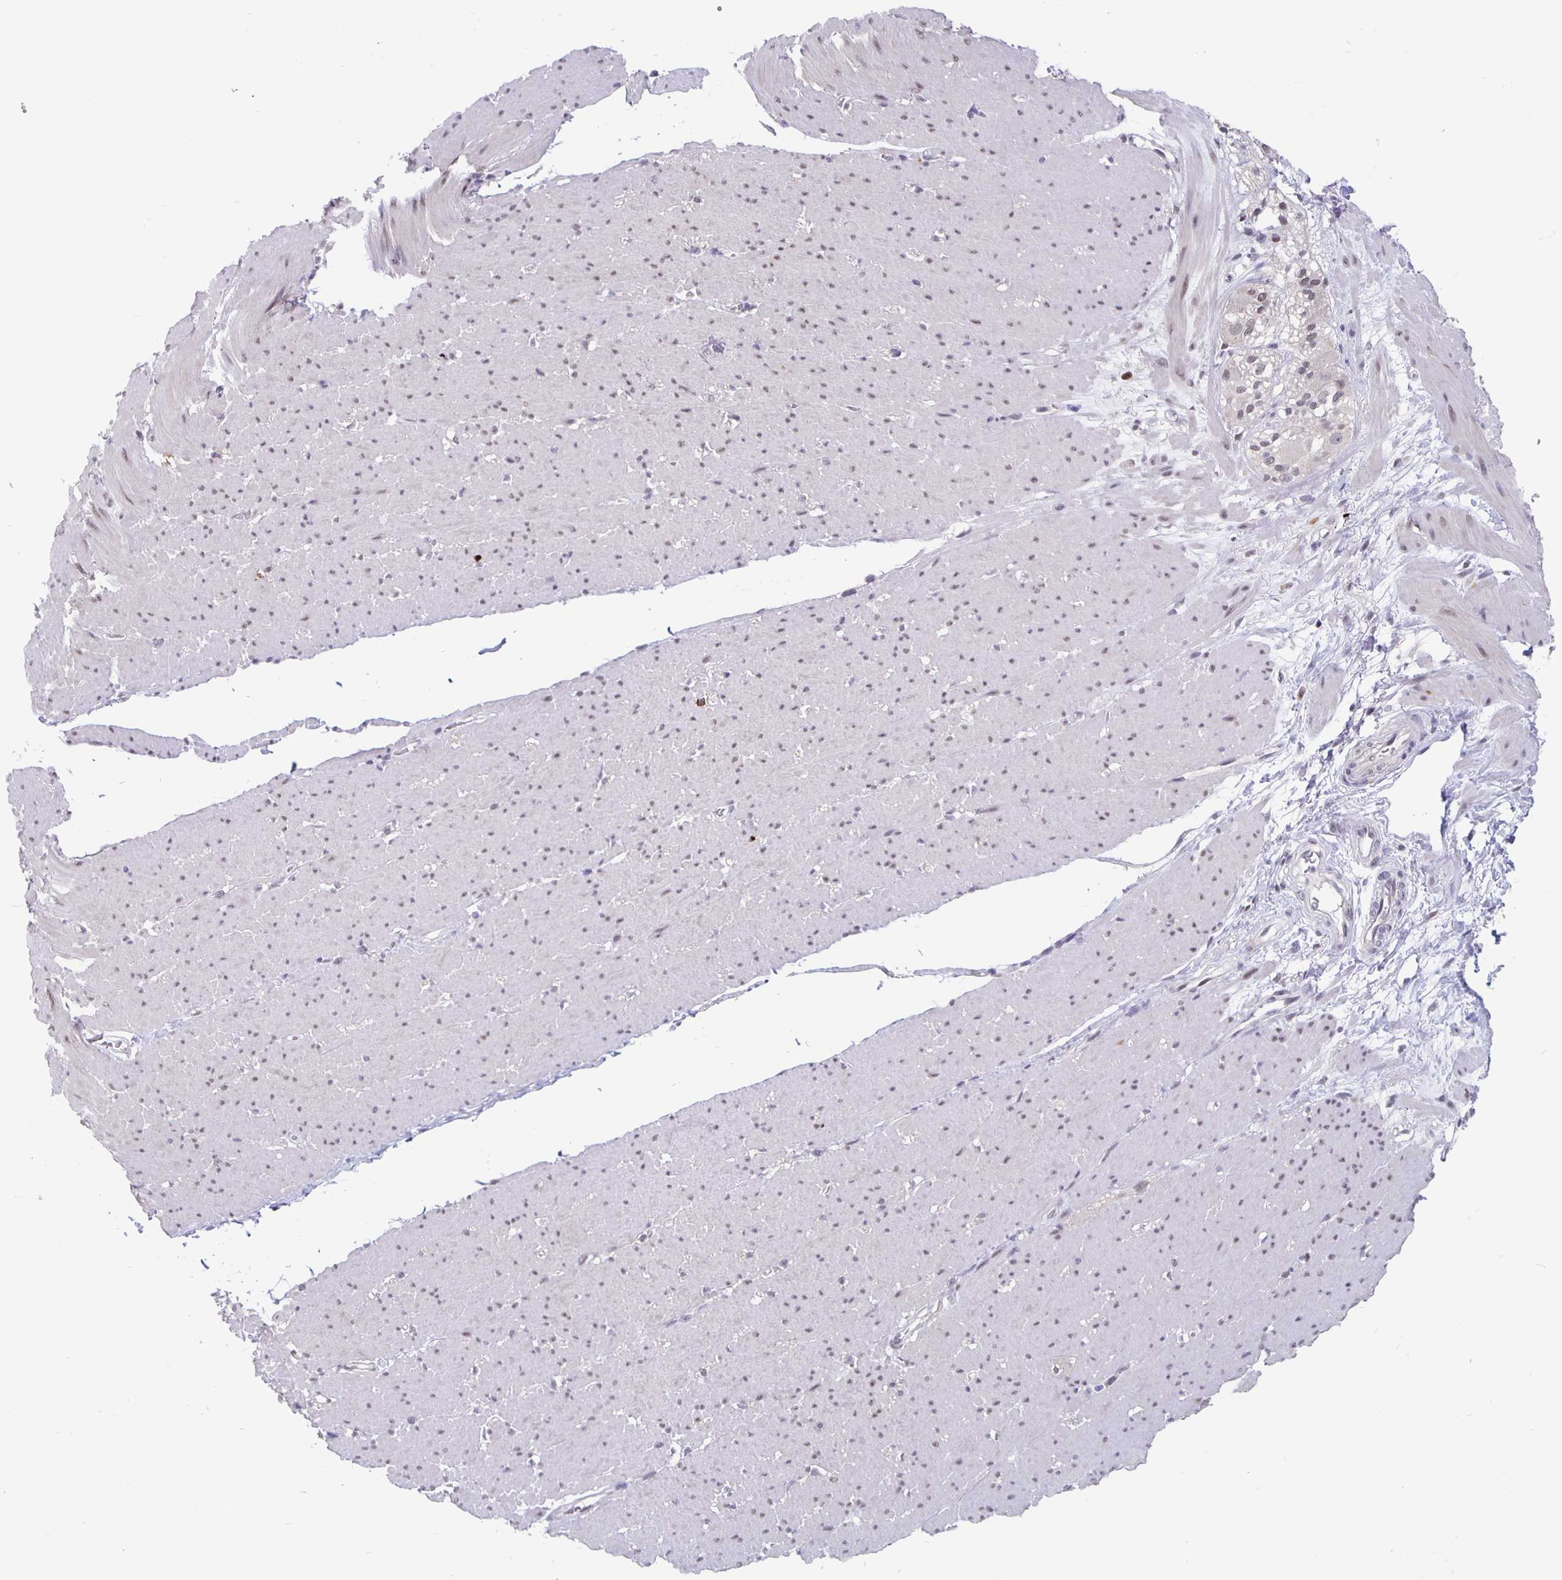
{"staining": {"intensity": "weak", "quantity": ">75%", "location": "nuclear"}, "tissue": "smooth muscle", "cell_type": "Smooth muscle cells", "image_type": "normal", "snomed": [{"axis": "morphology", "description": "Normal tissue, NOS"}, {"axis": "topography", "description": "Smooth muscle"}, {"axis": "topography", "description": "Rectum"}], "caption": "The immunohistochemical stain highlights weak nuclear positivity in smooth muscle cells of benign smooth muscle.", "gene": "ZNF691", "patient": {"sex": "male", "age": 53}}